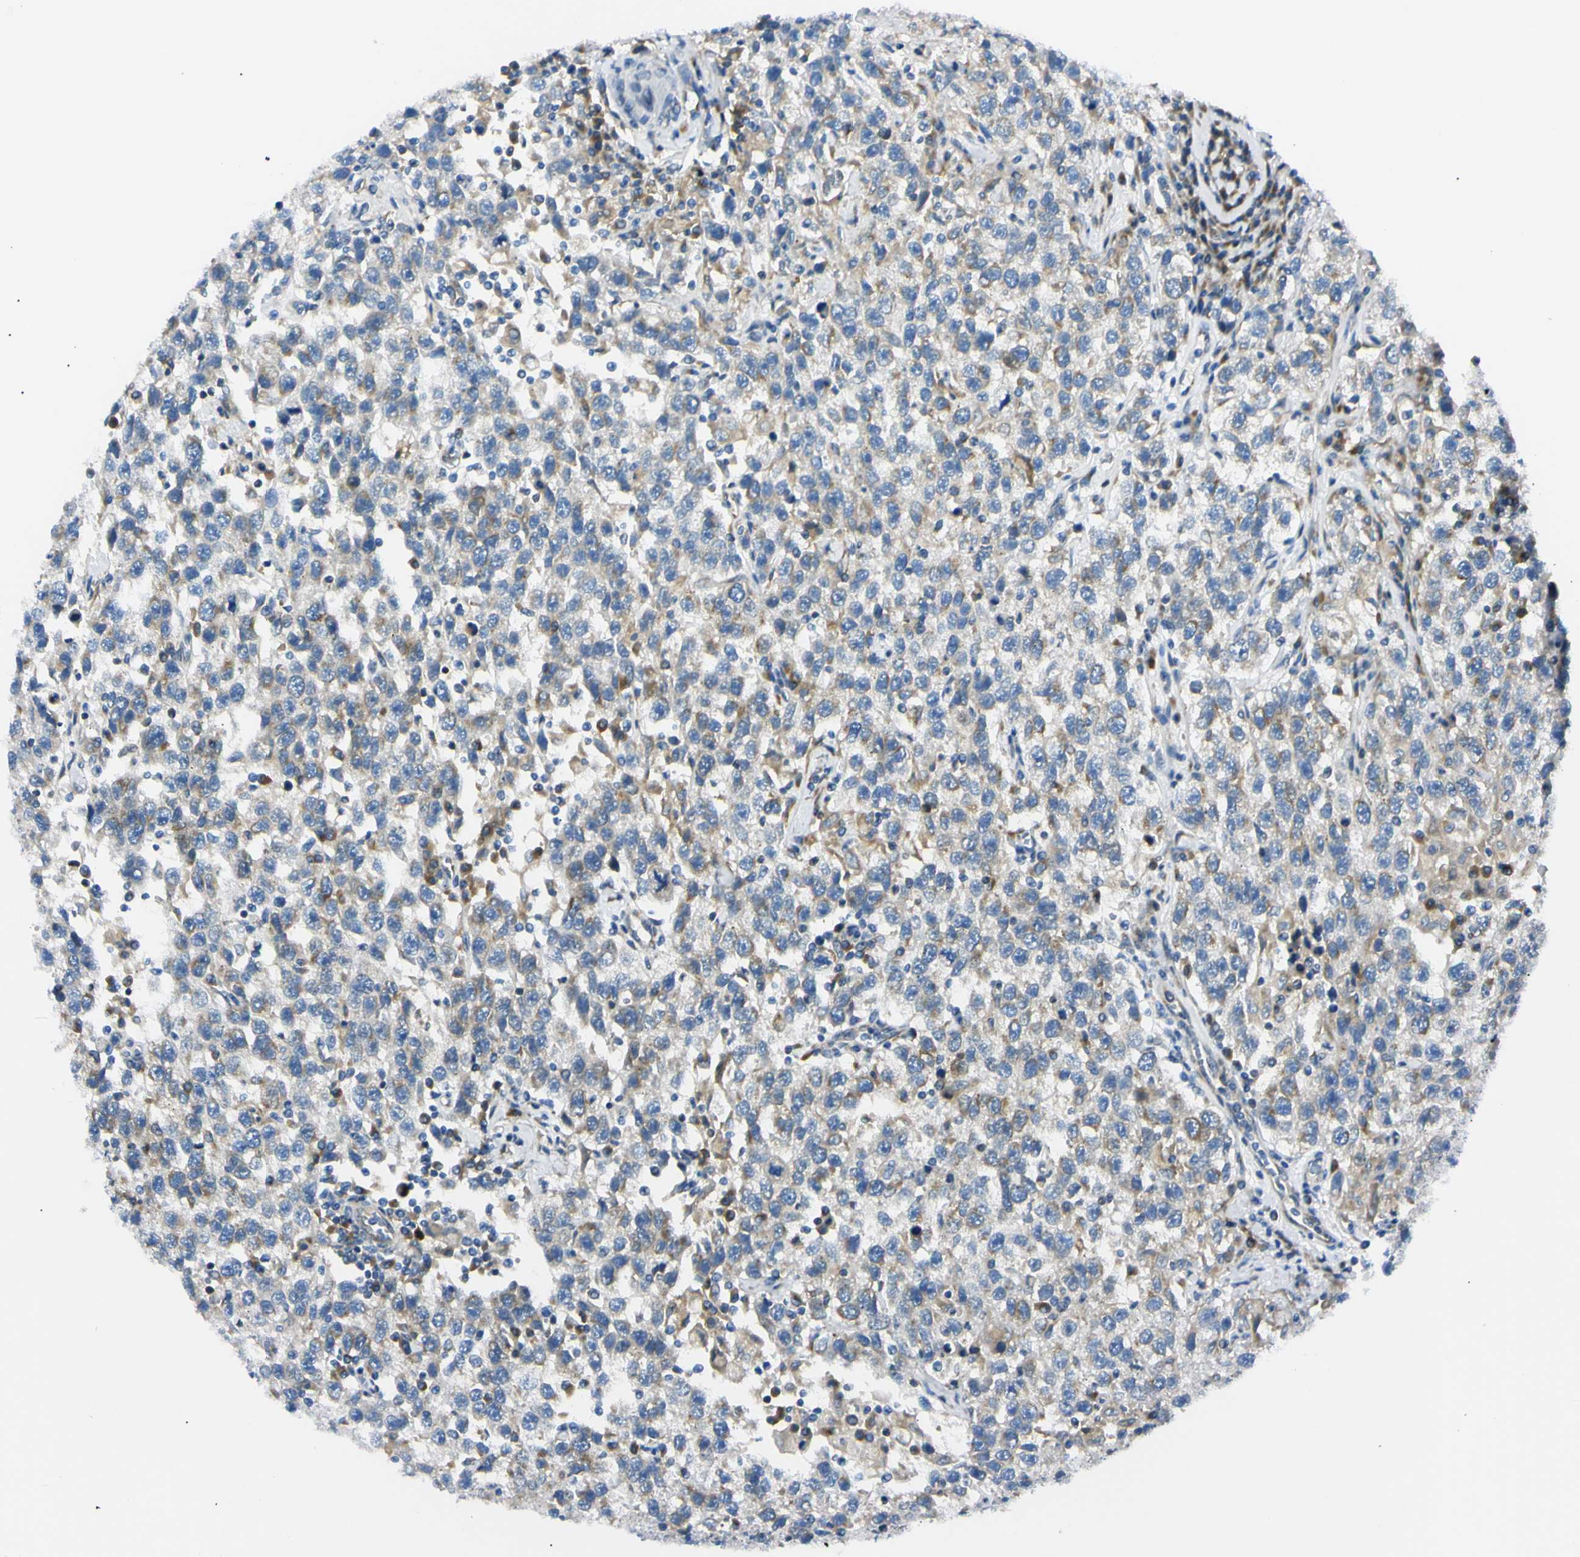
{"staining": {"intensity": "weak", "quantity": ">75%", "location": "cytoplasmic/membranous"}, "tissue": "testis cancer", "cell_type": "Tumor cells", "image_type": "cancer", "snomed": [{"axis": "morphology", "description": "Seminoma, NOS"}, {"axis": "topography", "description": "Testis"}], "caption": "Protein staining exhibits weak cytoplasmic/membranous expression in approximately >75% of tumor cells in testis cancer (seminoma). The staining was performed using DAB (3,3'-diaminobenzidine) to visualize the protein expression in brown, while the nuclei were stained in blue with hematoxylin (Magnification: 20x).", "gene": "IER3IP1", "patient": {"sex": "male", "age": 41}}